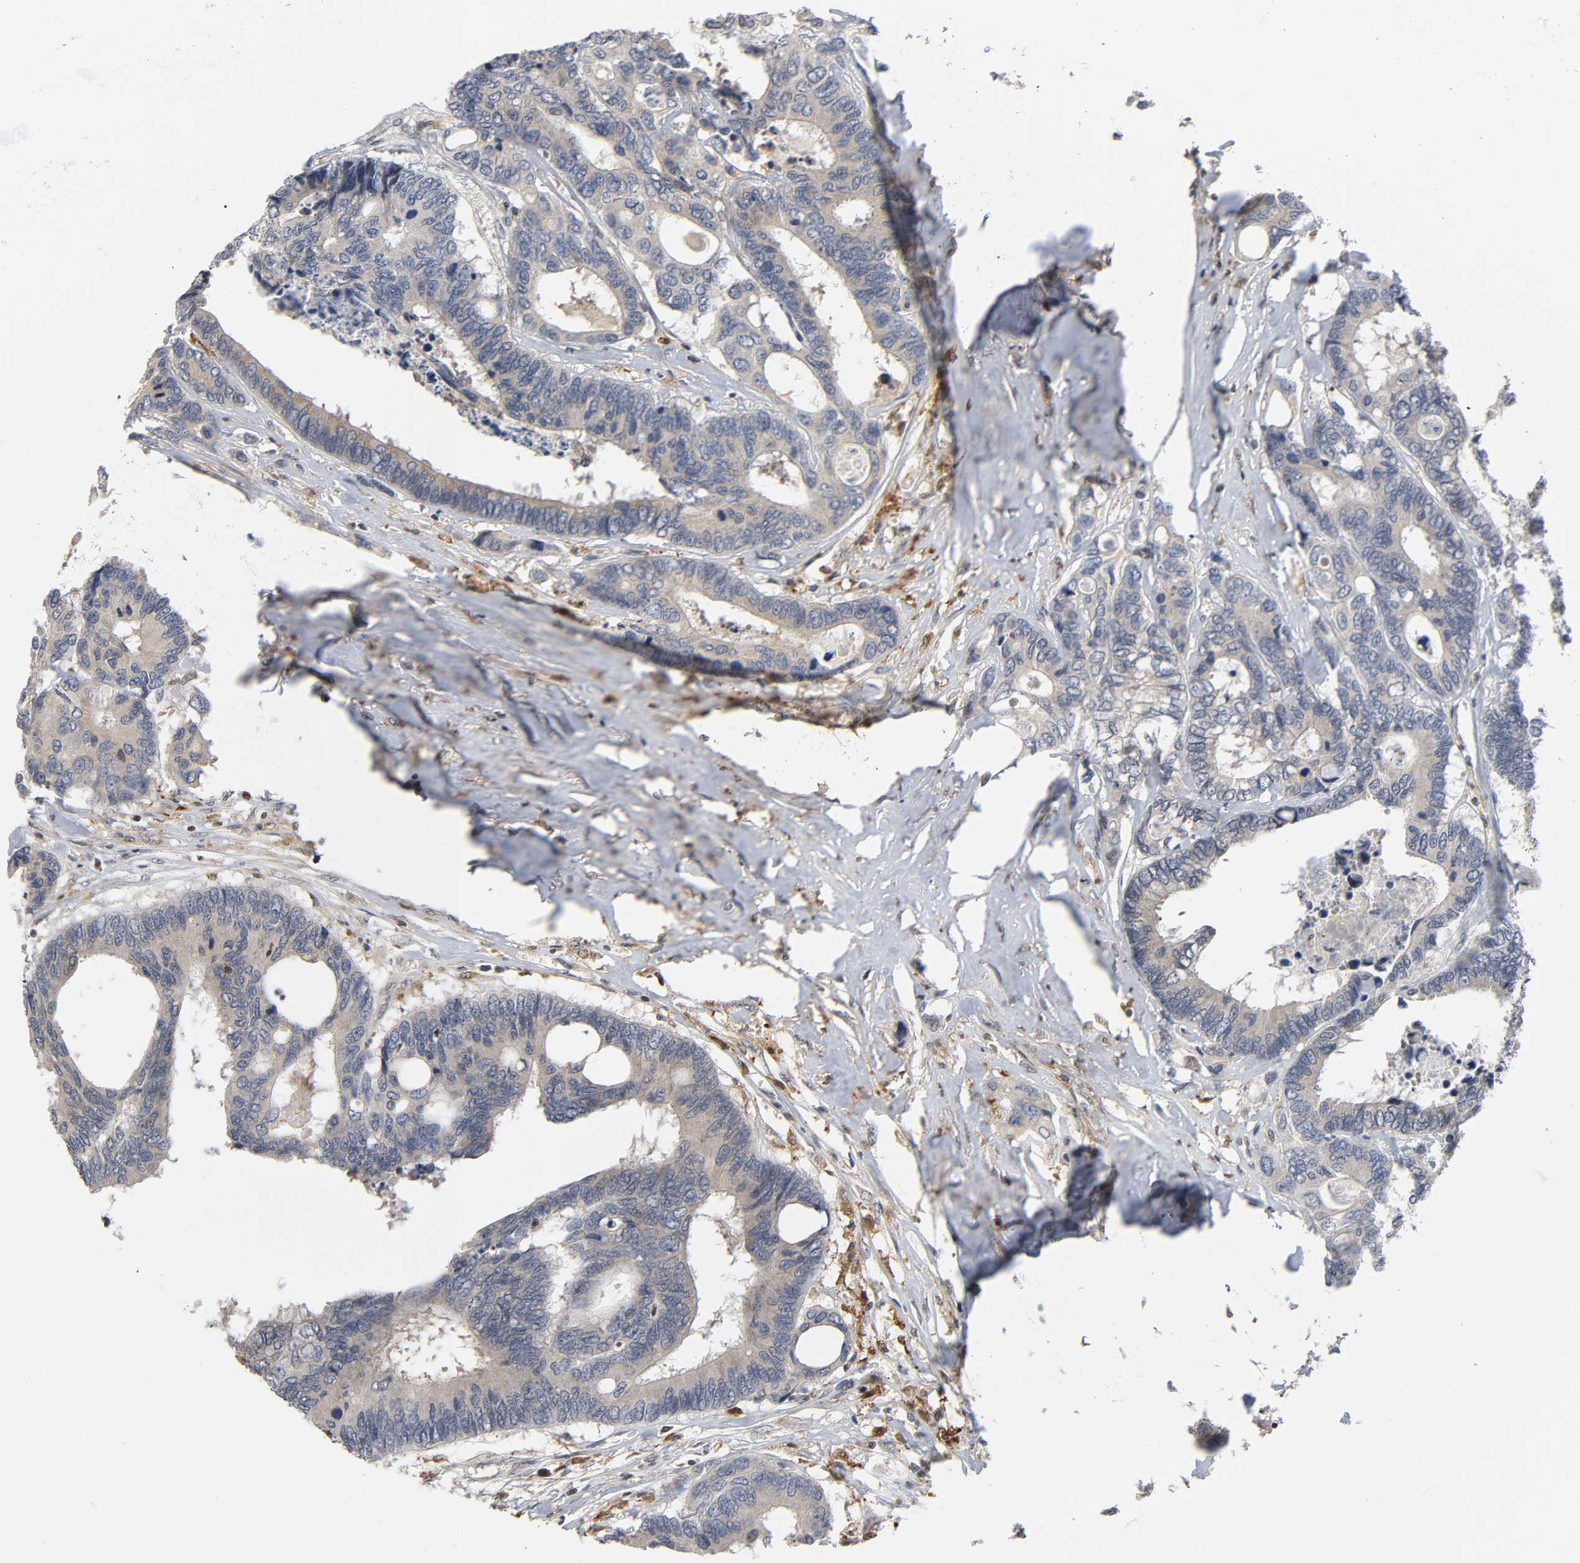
{"staining": {"intensity": "weak", "quantity": ">75%", "location": "cytoplasmic/membranous"}, "tissue": "colorectal cancer", "cell_type": "Tumor cells", "image_type": "cancer", "snomed": [{"axis": "morphology", "description": "Adenocarcinoma, NOS"}, {"axis": "topography", "description": "Rectum"}], "caption": "Colorectal adenocarcinoma stained for a protein (brown) exhibits weak cytoplasmic/membranous positive expression in approximately >75% of tumor cells.", "gene": "KAT2B", "patient": {"sex": "male", "age": 55}}